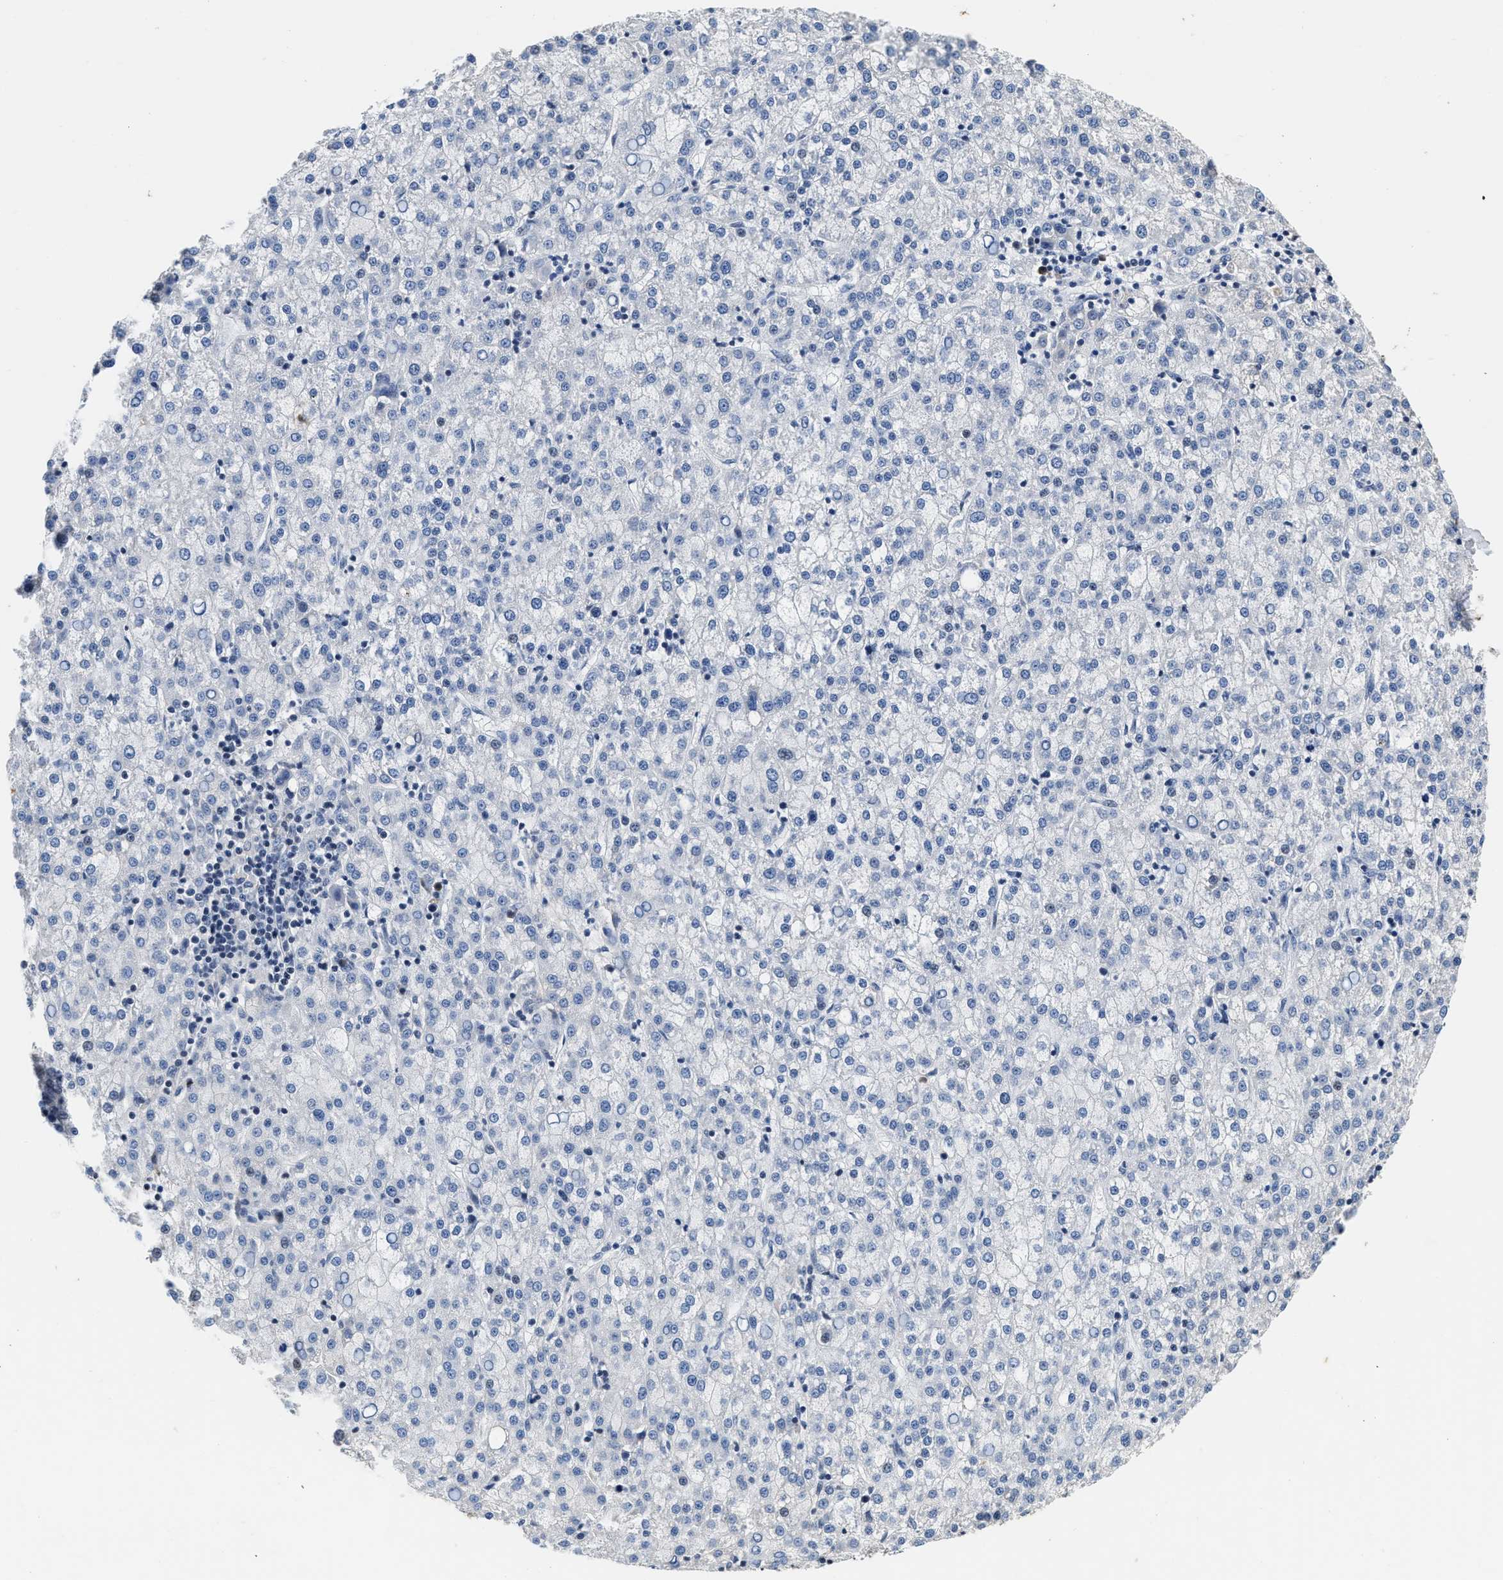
{"staining": {"intensity": "negative", "quantity": "none", "location": "none"}, "tissue": "liver cancer", "cell_type": "Tumor cells", "image_type": "cancer", "snomed": [{"axis": "morphology", "description": "Carcinoma, Hepatocellular, NOS"}, {"axis": "topography", "description": "Liver"}], "caption": "An image of liver cancer stained for a protein reveals no brown staining in tumor cells.", "gene": "FBLN2", "patient": {"sex": "female", "age": 58}}